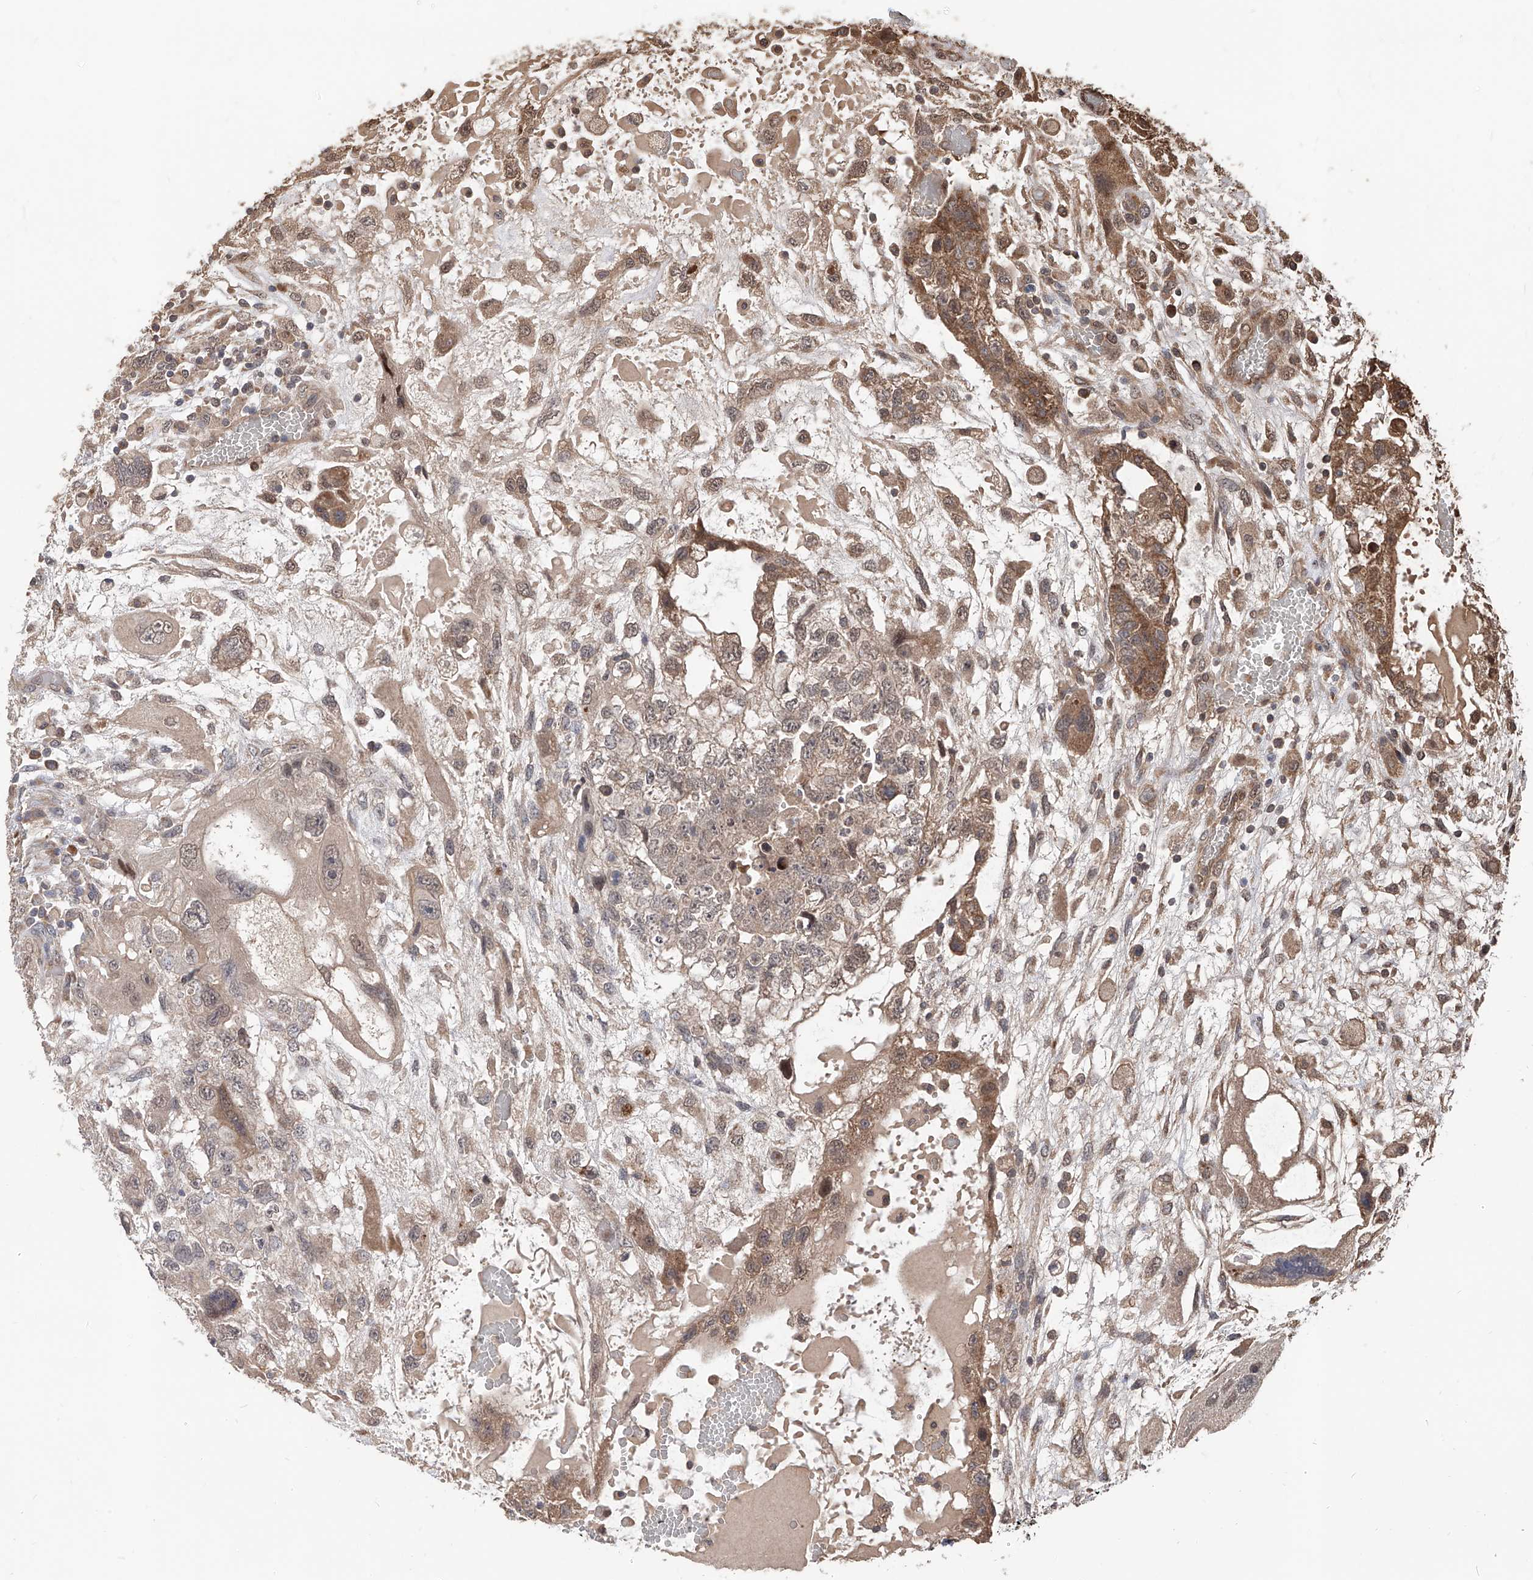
{"staining": {"intensity": "moderate", "quantity": "<25%", "location": "cytoplasmic/membranous,nuclear"}, "tissue": "testis cancer", "cell_type": "Tumor cells", "image_type": "cancer", "snomed": [{"axis": "morphology", "description": "Carcinoma, Embryonal, NOS"}, {"axis": "topography", "description": "Testis"}], "caption": "Protein analysis of testis embryonal carcinoma tissue displays moderate cytoplasmic/membranous and nuclear staining in approximately <25% of tumor cells. The staining is performed using DAB (3,3'-diaminobenzidine) brown chromogen to label protein expression. The nuclei are counter-stained blue using hematoxylin.", "gene": "FAM135A", "patient": {"sex": "male", "age": 36}}